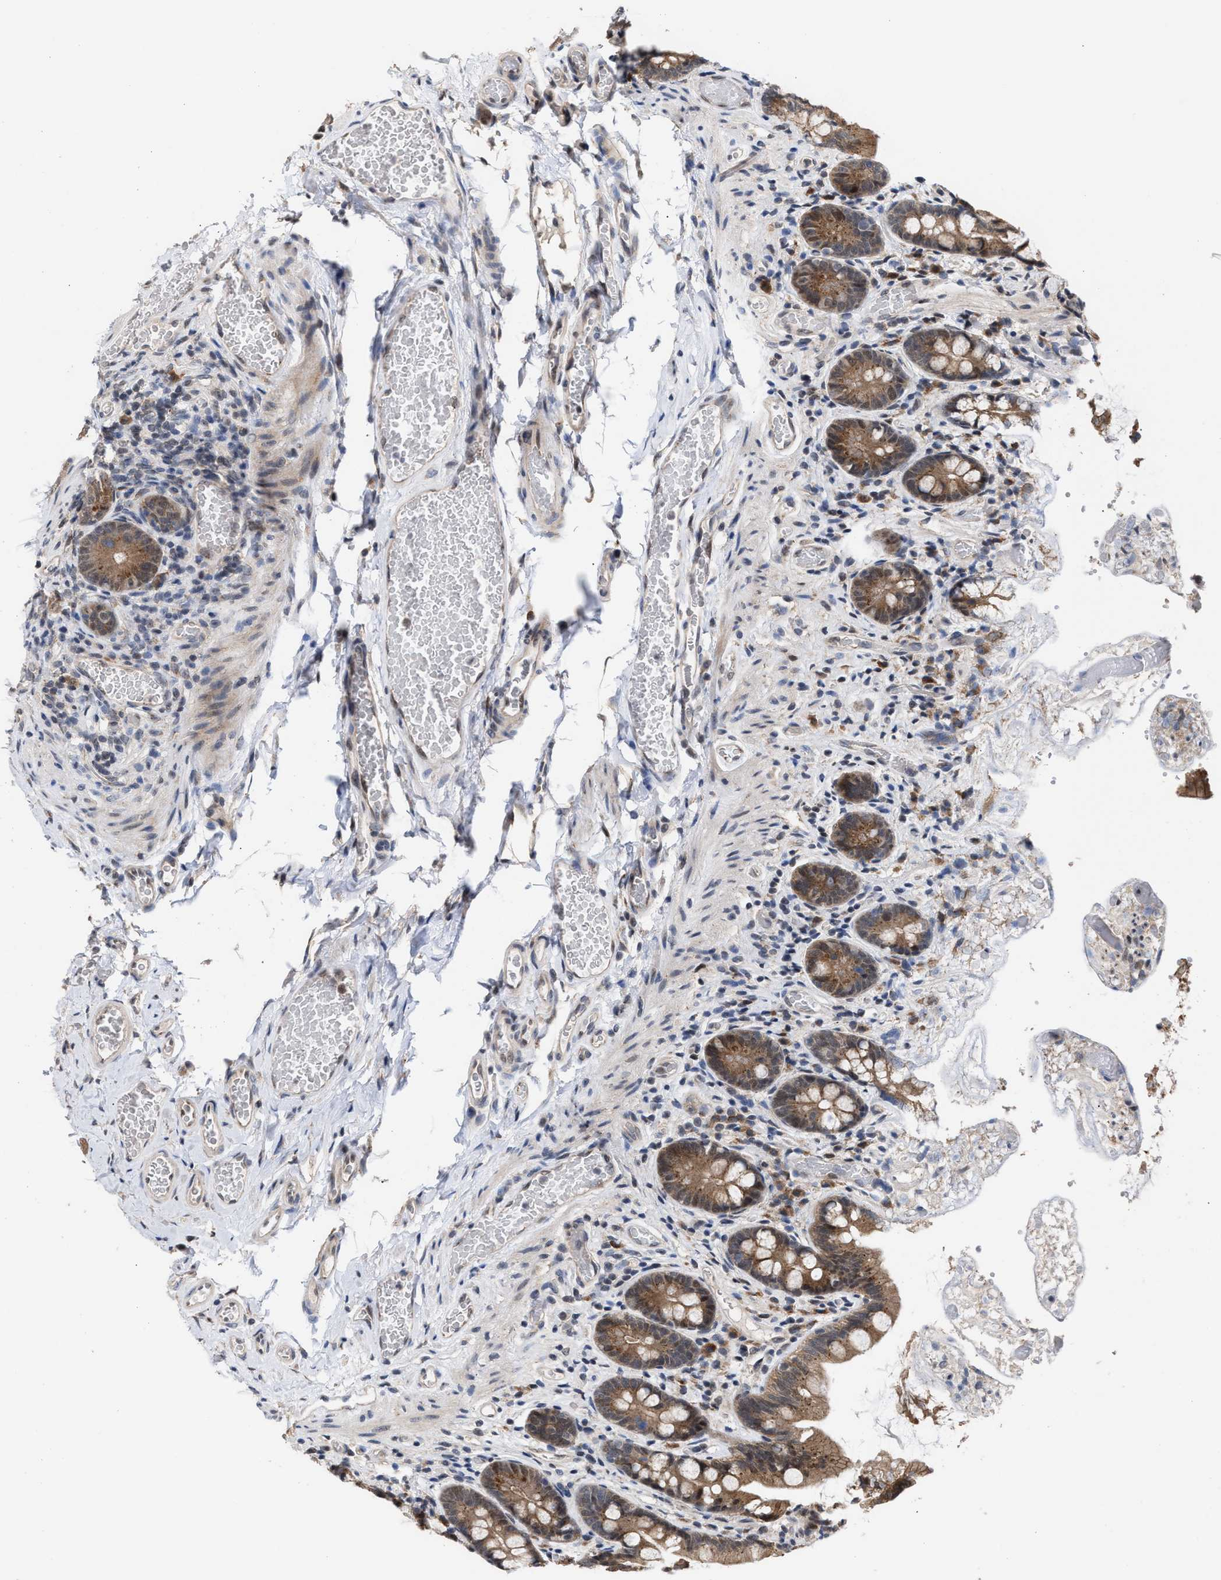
{"staining": {"intensity": "moderate", "quantity": ">75%", "location": "cytoplasmic/membranous"}, "tissue": "small intestine", "cell_type": "Glandular cells", "image_type": "normal", "snomed": [{"axis": "morphology", "description": "Normal tissue, NOS"}, {"axis": "topography", "description": "Small intestine"}], "caption": "Small intestine stained for a protein exhibits moderate cytoplasmic/membranous positivity in glandular cells. The staining was performed using DAB to visualize the protein expression in brown, while the nuclei were stained in blue with hematoxylin (Magnification: 20x).", "gene": "MKNK2", "patient": {"sex": "female", "age": 56}}